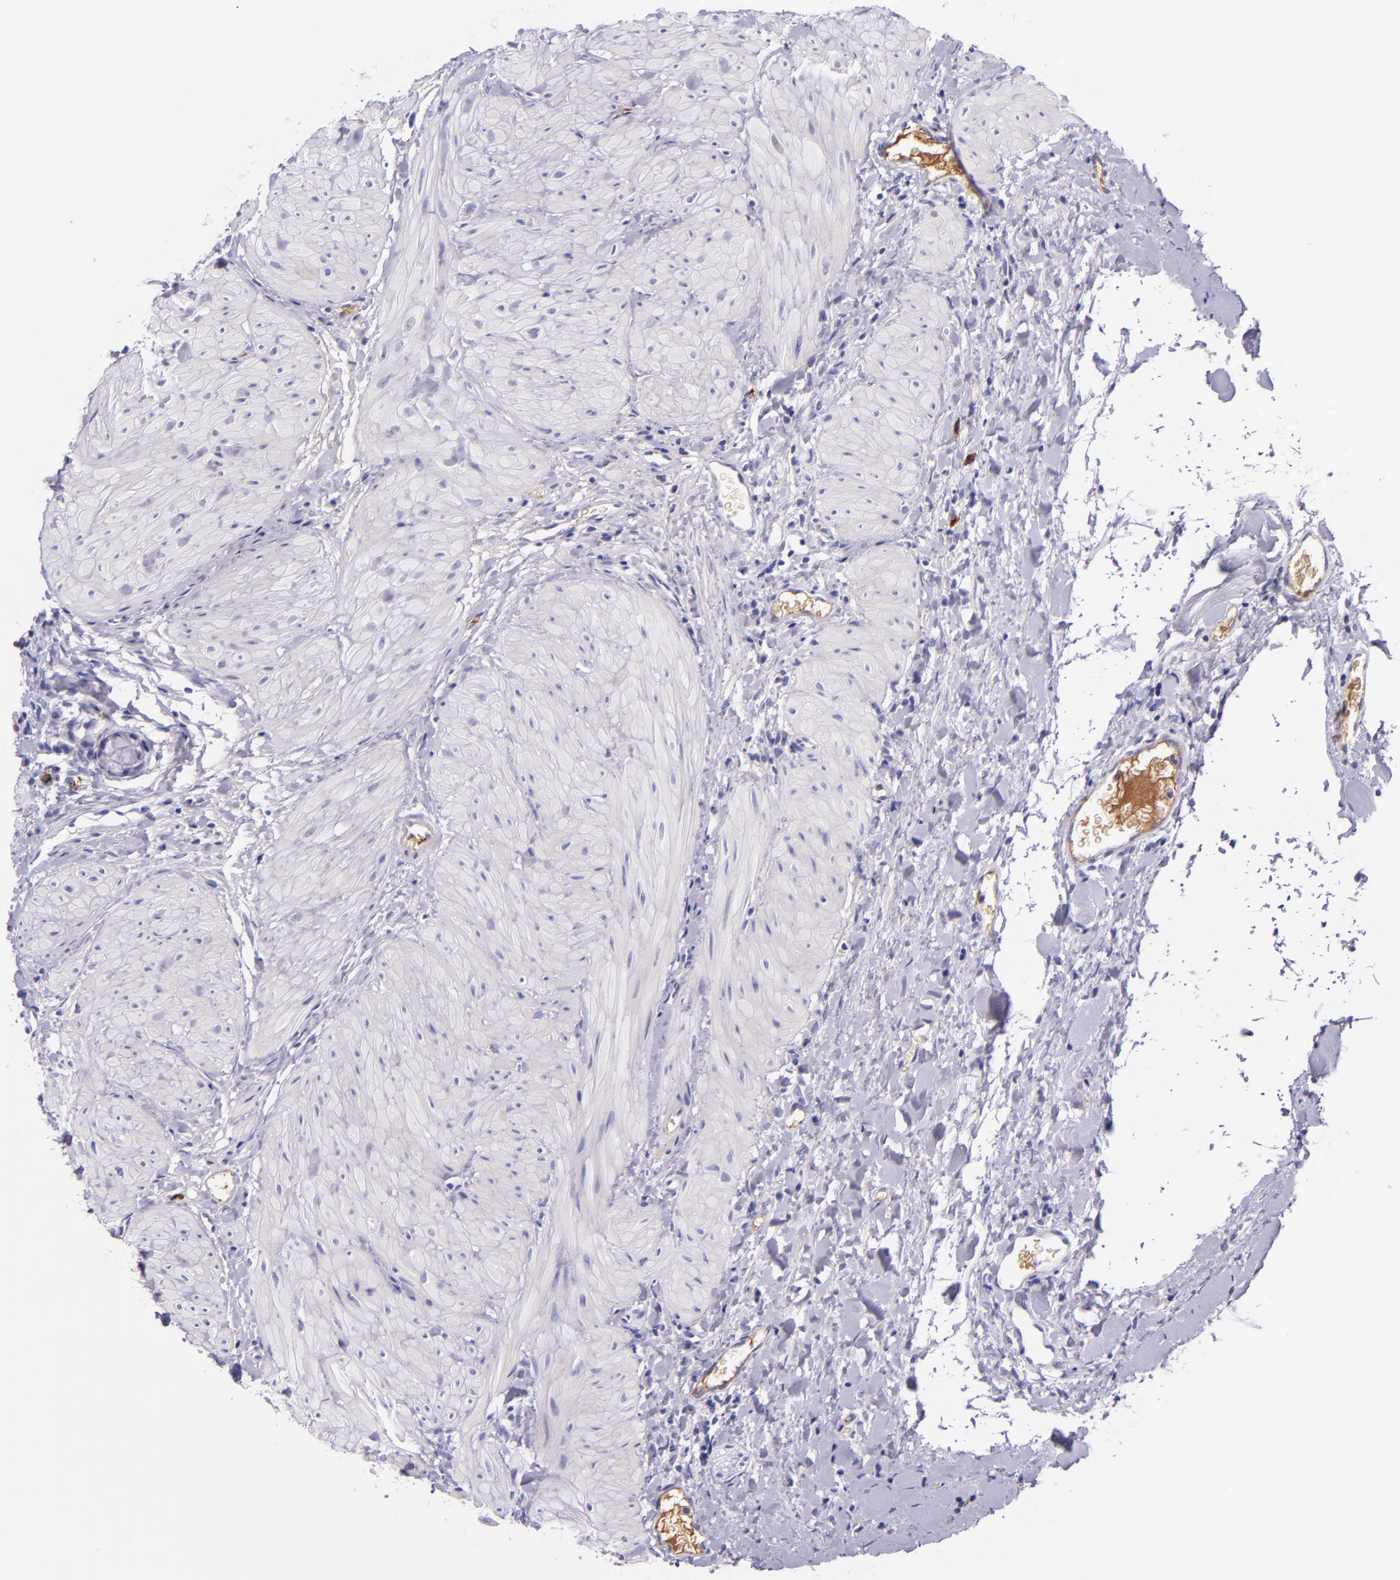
{"staining": {"intensity": "negative", "quantity": "none", "location": "none"}, "tissue": "gallbladder", "cell_type": "Glandular cells", "image_type": "normal", "snomed": [{"axis": "morphology", "description": "Normal tissue, NOS"}, {"axis": "morphology", "description": "Inflammation, NOS"}, {"axis": "topography", "description": "Gallbladder"}], "caption": "DAB immunohistochemical staining of benign gallbladder reveals no significant expression in glandular cells. Brightfield microscopy of immunohistochemistry (IHC) stained with DAB (brown) and hematoxylin (blue), captured at high magnification.", "gene": "KNG1", "patient": {"sex": "male", "age": 66}}